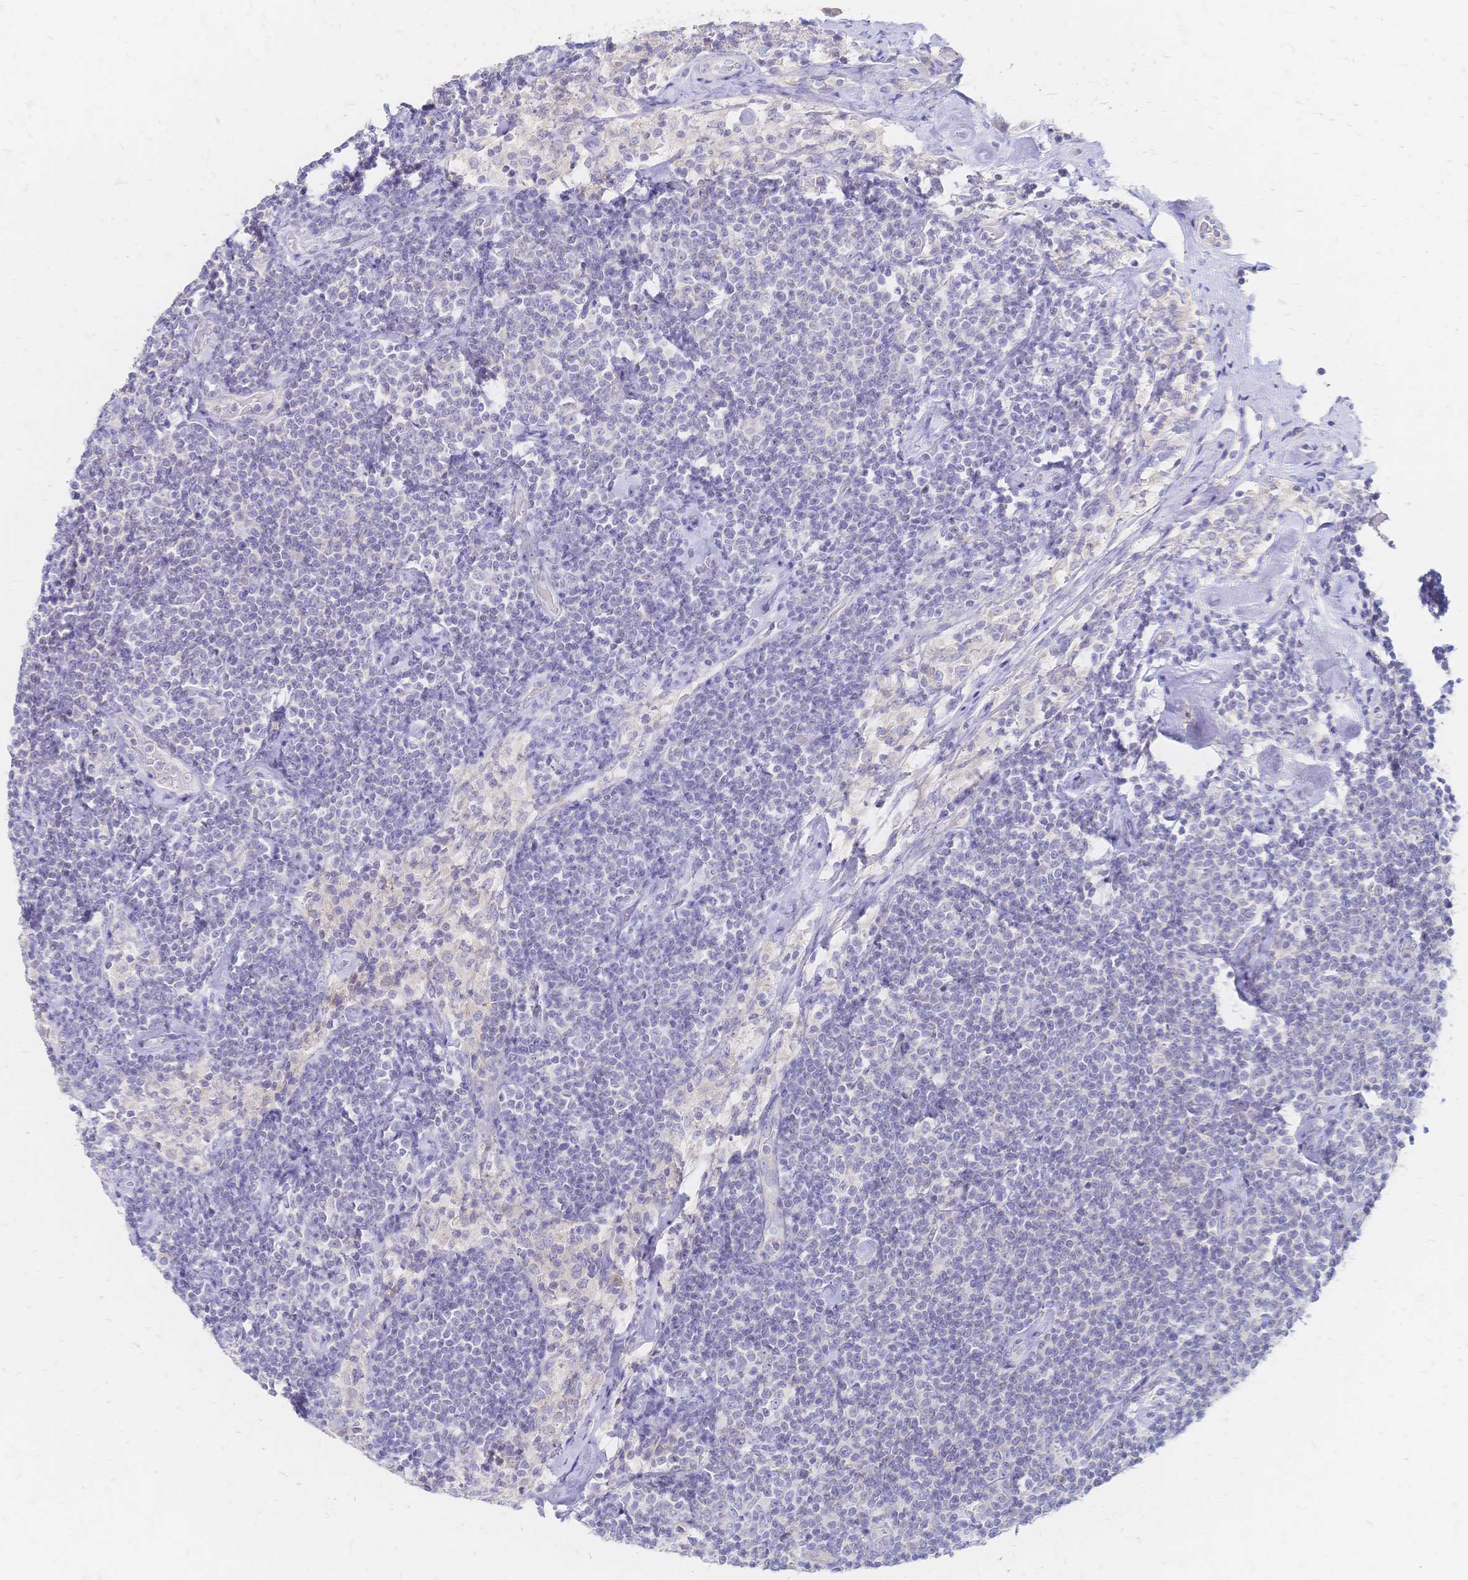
{"staining": {"intensity": "negative", "quantity": "none", "location": "none"}, "tissue": "lymphoma", "cell_type": "Tumor cells", "image_type": "cancer", "snomed": [{"axis": "morphology", "description": "Malignant lymphoma, non-Hodgkin's type, Low grade"}, {"axis": "topography", "description": "Lymph node"}], "caption": "Tumor cells show no significant protein staining in lymphoma. The staining was performed using DAB (3,3'-diaminobenzidine) to visualize the protein expression in brown, while the nuclei were stained in blue with hematoxylin (Magnification: 20x).", "gene": "VWC2L", "patient": {"sex": "male", "age": 81}}